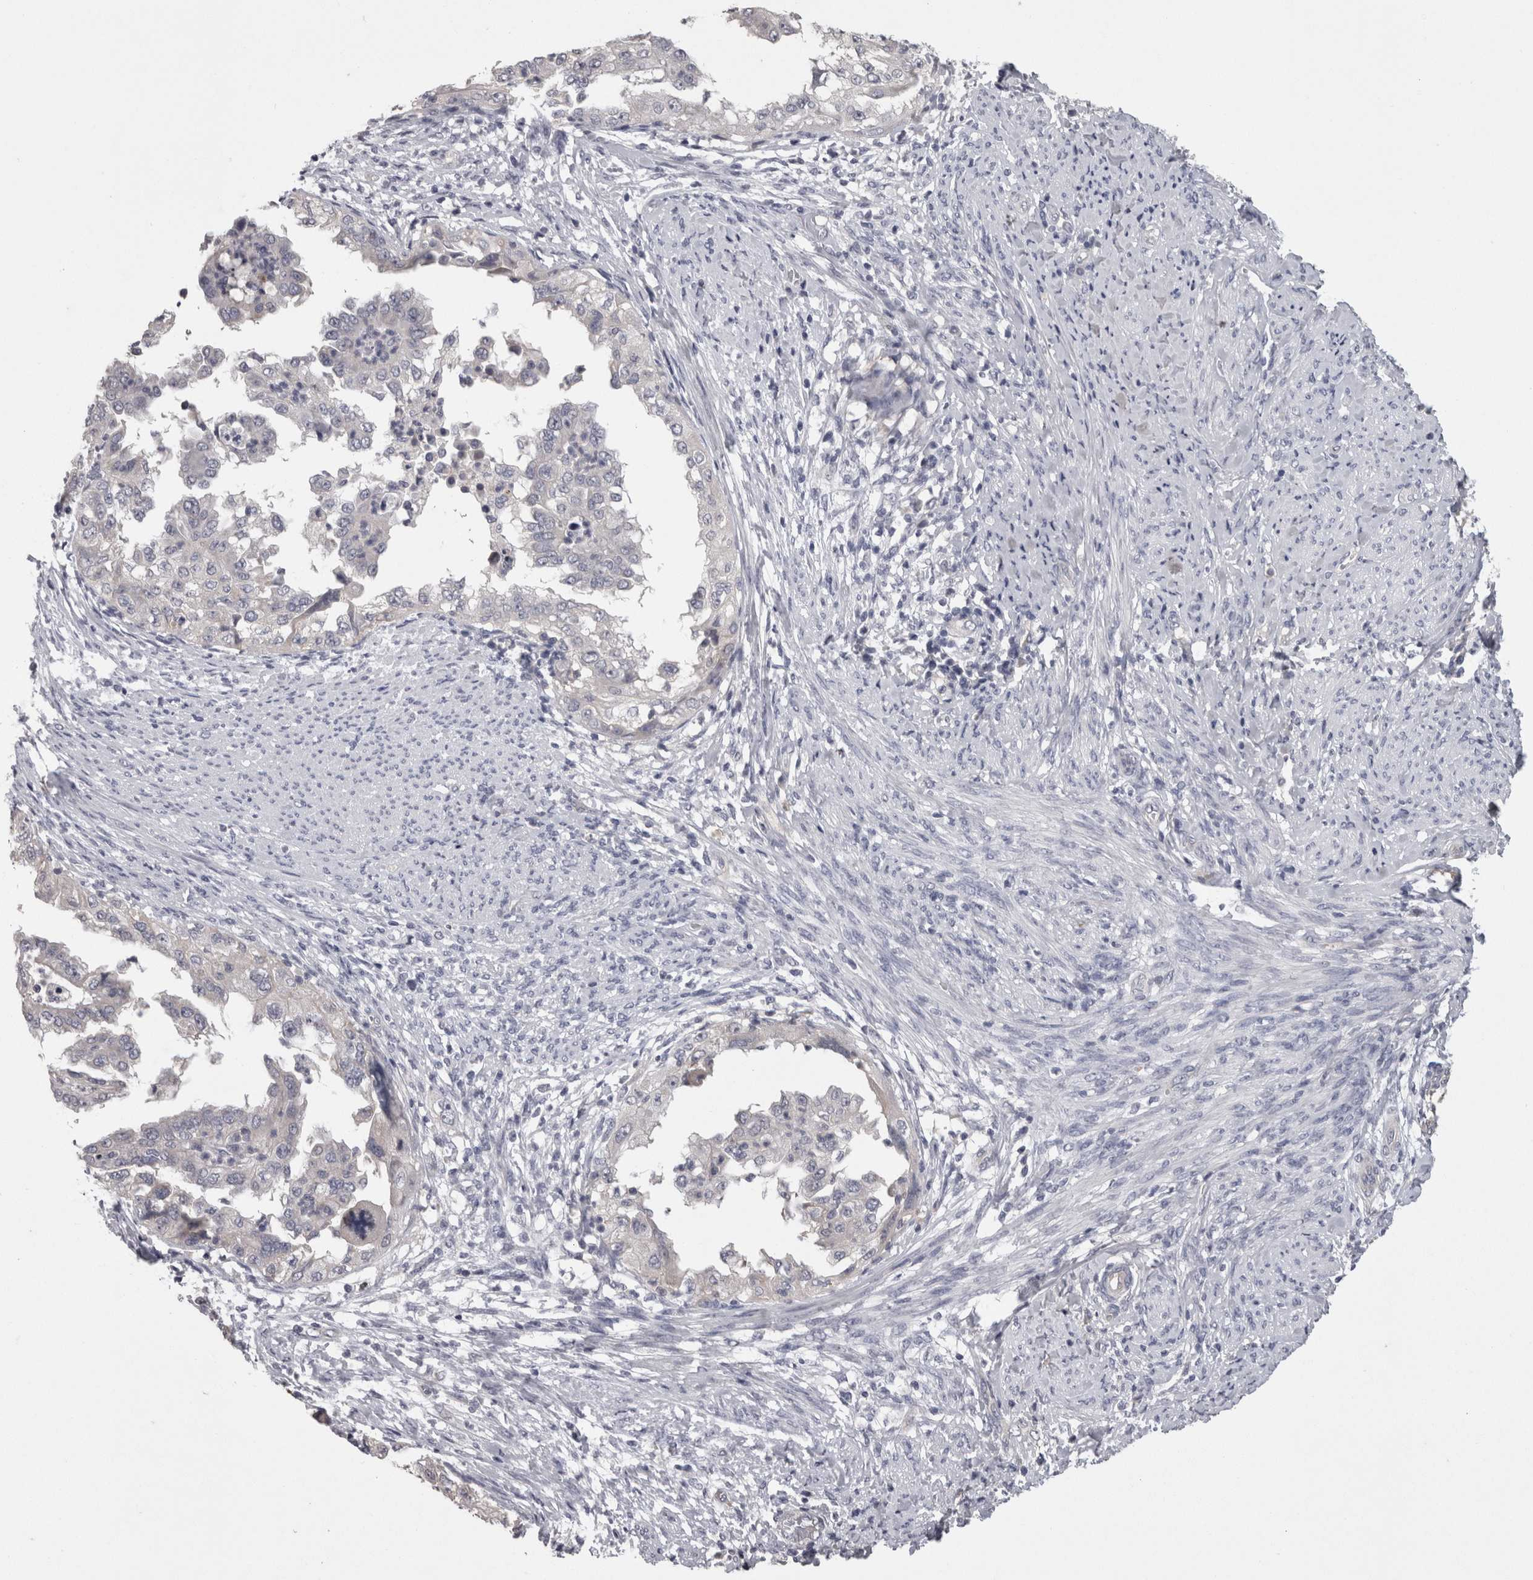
{"staining": {"intensity": "negative", "quantity": "none", "location": "none"}, "tissue": "endometrial cancer", "cell_type": "Tumor cells", "image_type": "cancer", "snomed": [{"axis": "morphology", "description": "Adenocarcinoma, NOS"}, {"axis": "topography", "description": "Endometrium"}], "caption": "High magnification brightfield microscopy of endometrial adenocarcinoma stained with DAB (brown) and counterstained with hematoxylin (blue): tumor cells show no significant positivity.", "gene": "PON3", "patient": {"sex": "female", "age": 85}}